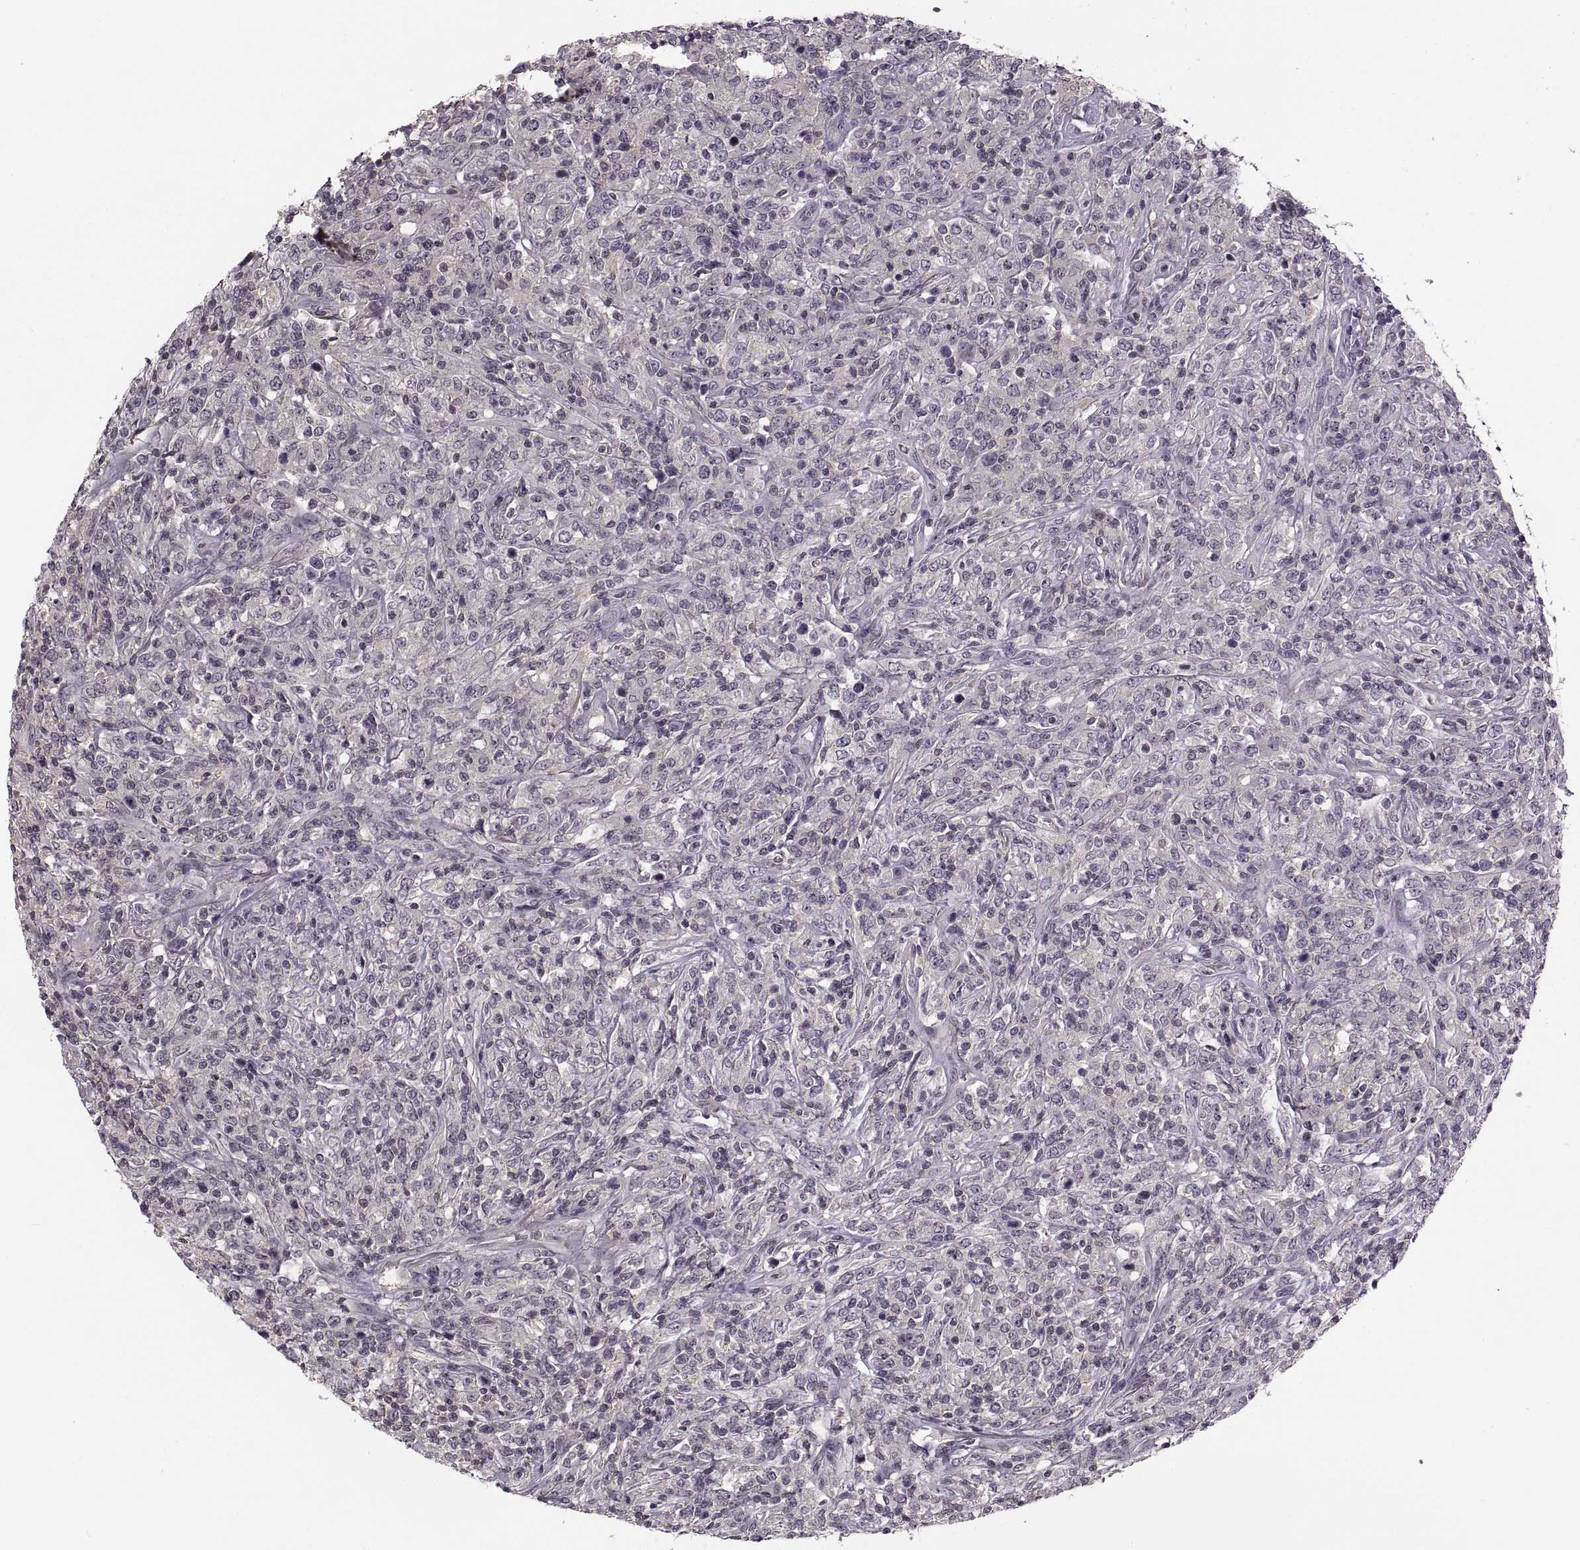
{"staining": {"intensity": "negative", "quantity": "none", "location": "none"}, "tissue": "lymphoma", "cell_type": "Tumor cells", "image_type": "cancer", "snomed": [{"axis": "morphology", "description": "Malignant lymphoma, non-Hodgkin's type, High grade"}, {"axis": "topography", "description": "Lung"}], "caption": "Tumor cells are negative for protein expression in human malignant lymphoma, non-Hodgkin's type (high-grade).", "gene": "LUZP2", "patient": {"sex": "male", "age": 79}}